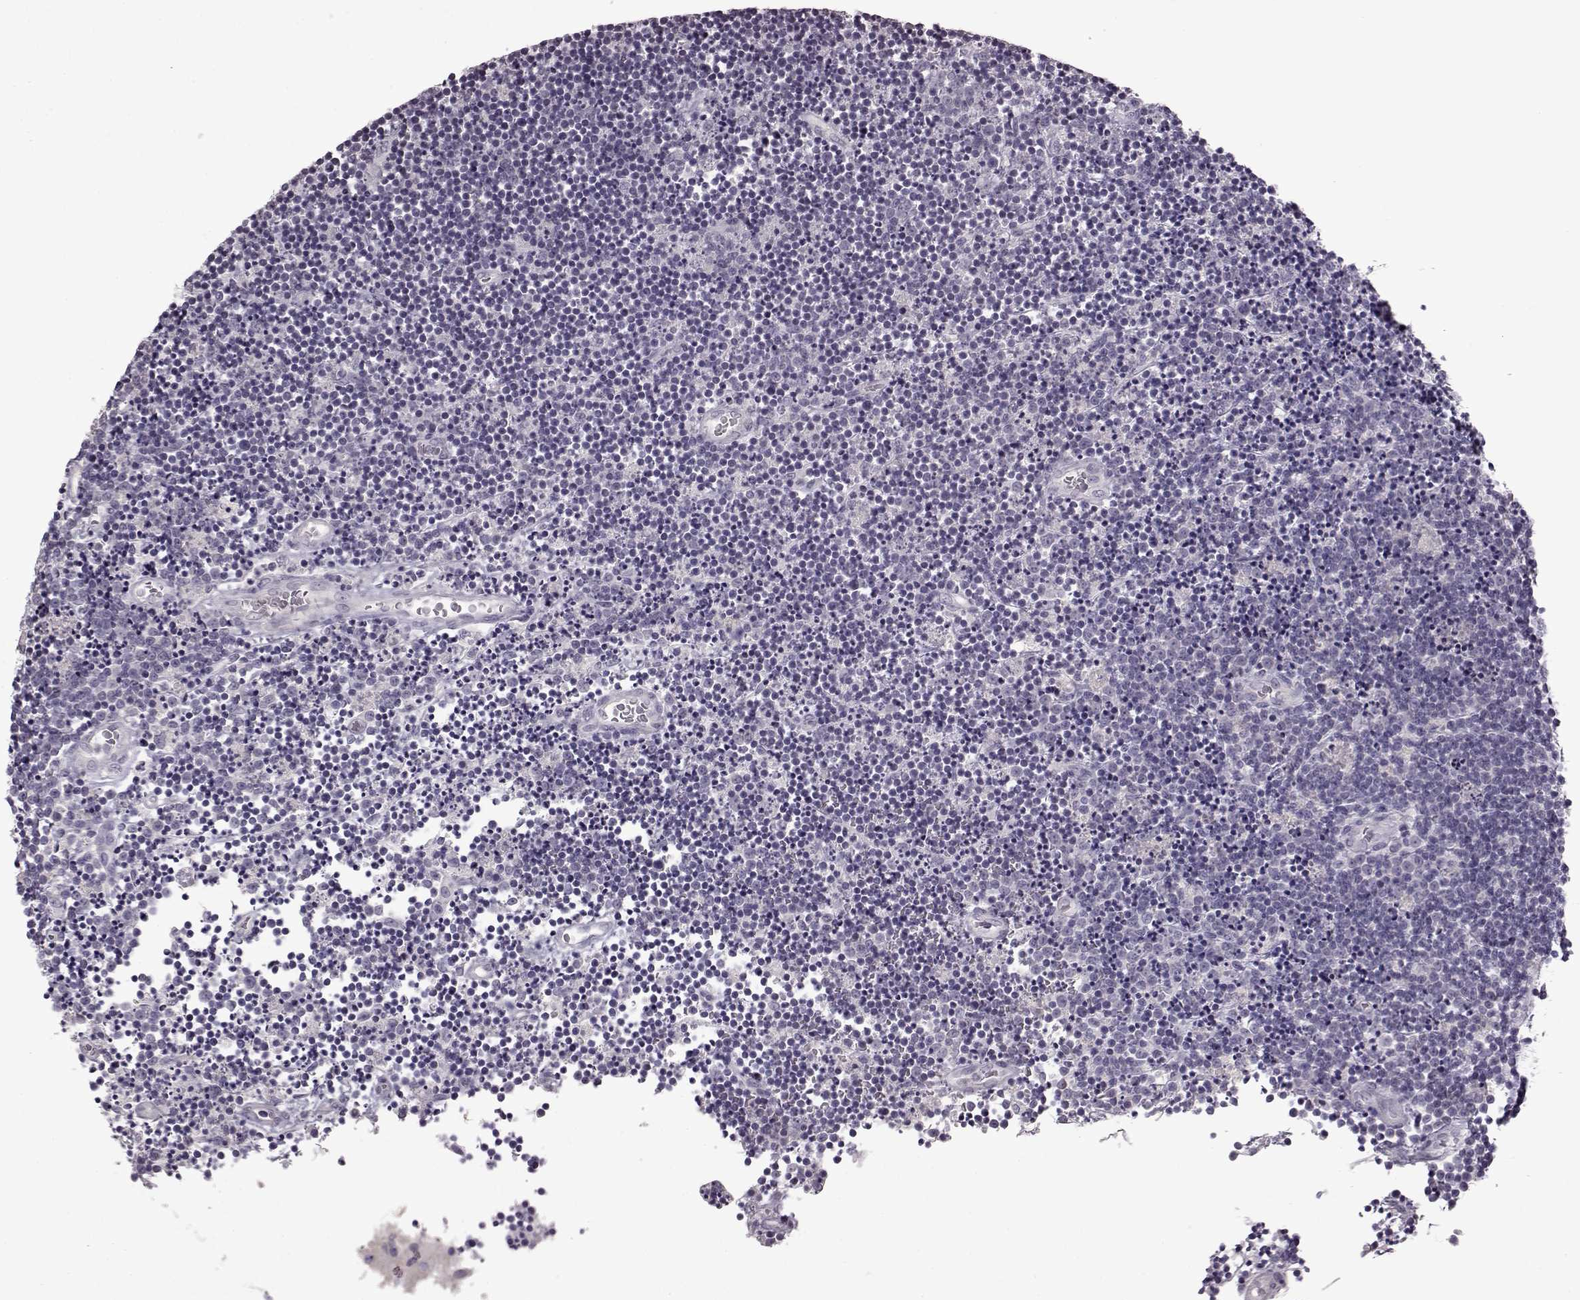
{"staining": {"intensity": "negative", "quantity": "none", "location": "none"}, "tissue": "lymphoma", "cell_type": "Tumor cells", "image_type": "cancer", "snomed": [{"axis": "morphology", "description": "Malignant lymphoma, non-Hodgkin's type, Low grade"}, {"axis": "topography", "description": "Brain"}], "caption": "Malignant lymphoma, non-Hodgkin's type (low-grade) was stained to show a protein in brown. There is no significant expression in tumor cells.", "gene": "LHB", "patient": {"sex": "female", "age": 66}}